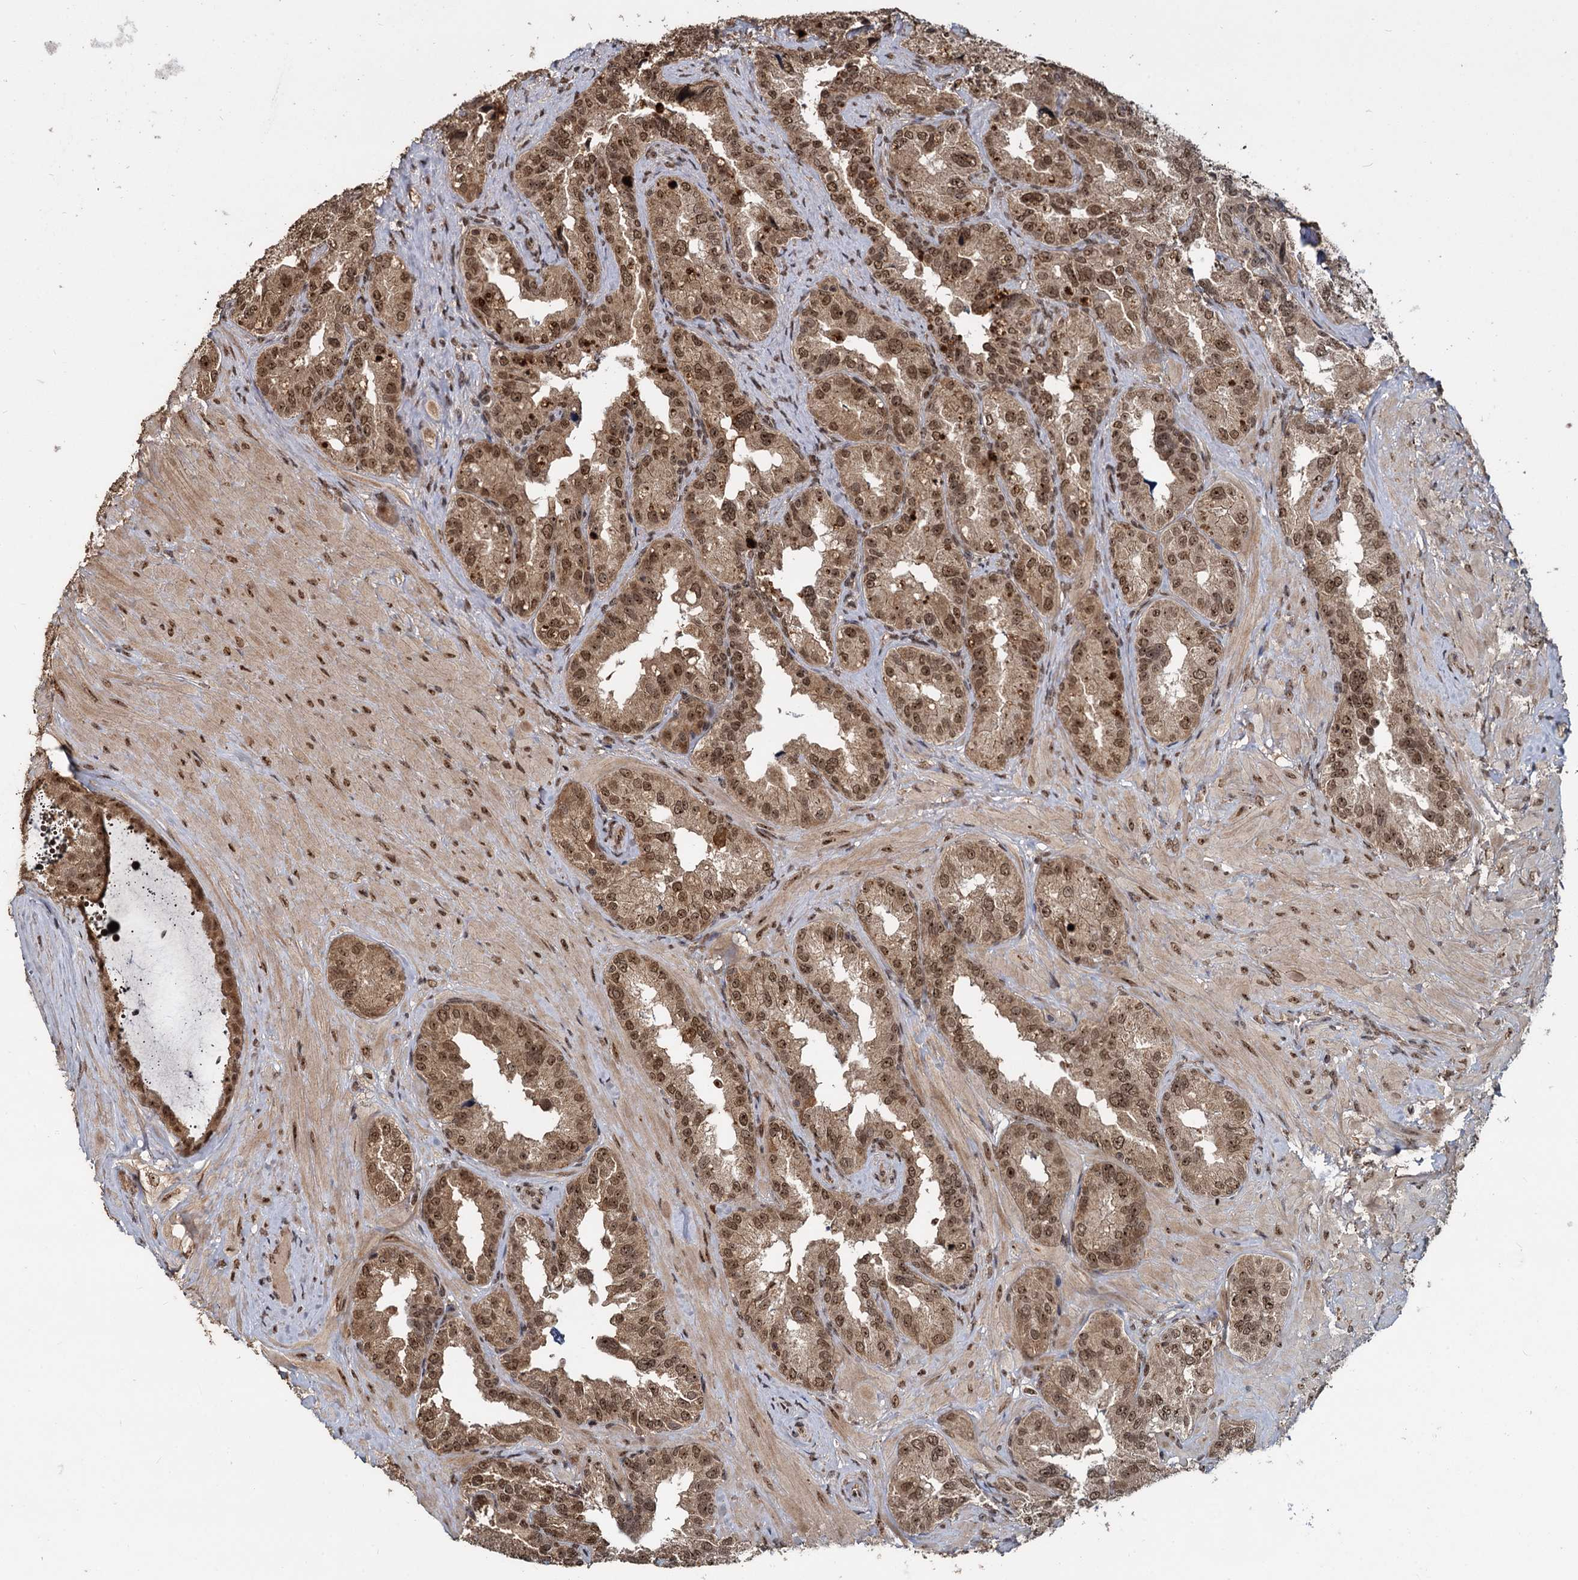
{"staining": {"intensity": "moderate", "quantity": ">75%", "location": "cytoplasmic/membranous,nuclear"}, "tissue": "seminal vesicle", "cell_type": "Glandular cells", "image_type": "normal", "snomed": [{"axis": "morphology", "description": "Normal tissue, NOS"}, {"axis": "topography", "description": "Seminal veicle"}, {"axis": "topography", "description": "Peripheral nerve tissue"}], "caption": "This is an image of immunohistochemistry (IHC) staining of unremarkable seminal vesicle, which shows moderate positivity in the cytoplasmic/membranous,nuclear of glandular cells.", "gene": "FAM216B", "patient": {"sex": "male", "age": 67}}